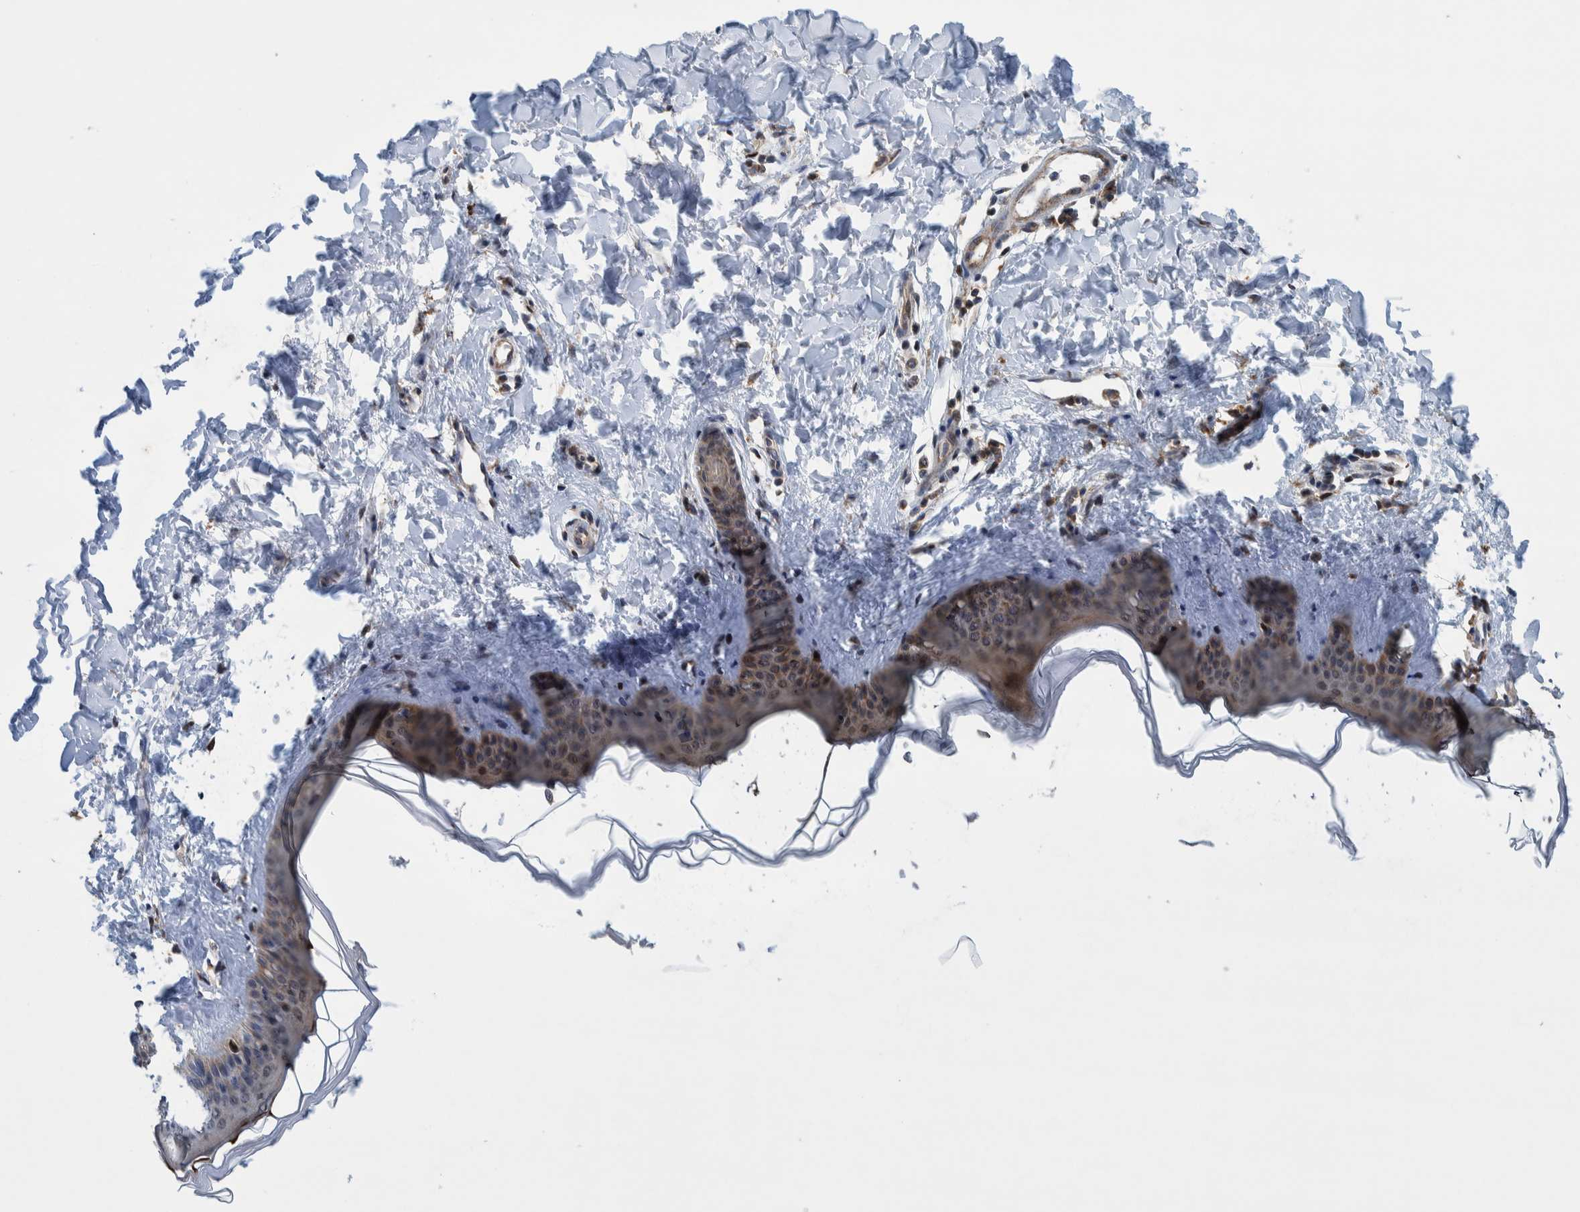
{"staining": {"intensity": "weak", "quantity": ">75%", "location": "cytoplasmic/membranous"}, "tissue": "skin", "cell_type": "Fibroblasts", "image_type": "normal", "snomed": [{"axis": "morphology", "description": "Normal tissue, NOS"}, {"axis": "topography", "description": "Skin"}], "caption": "Approximately >75% of fibroblasts in normal skin reveal weak cytoplasmic/membranous protein positivity as visualized by brown immunohistochemical staining.", "gene": "MRPS7", "patient": {"sex": "female", "age": 17}}